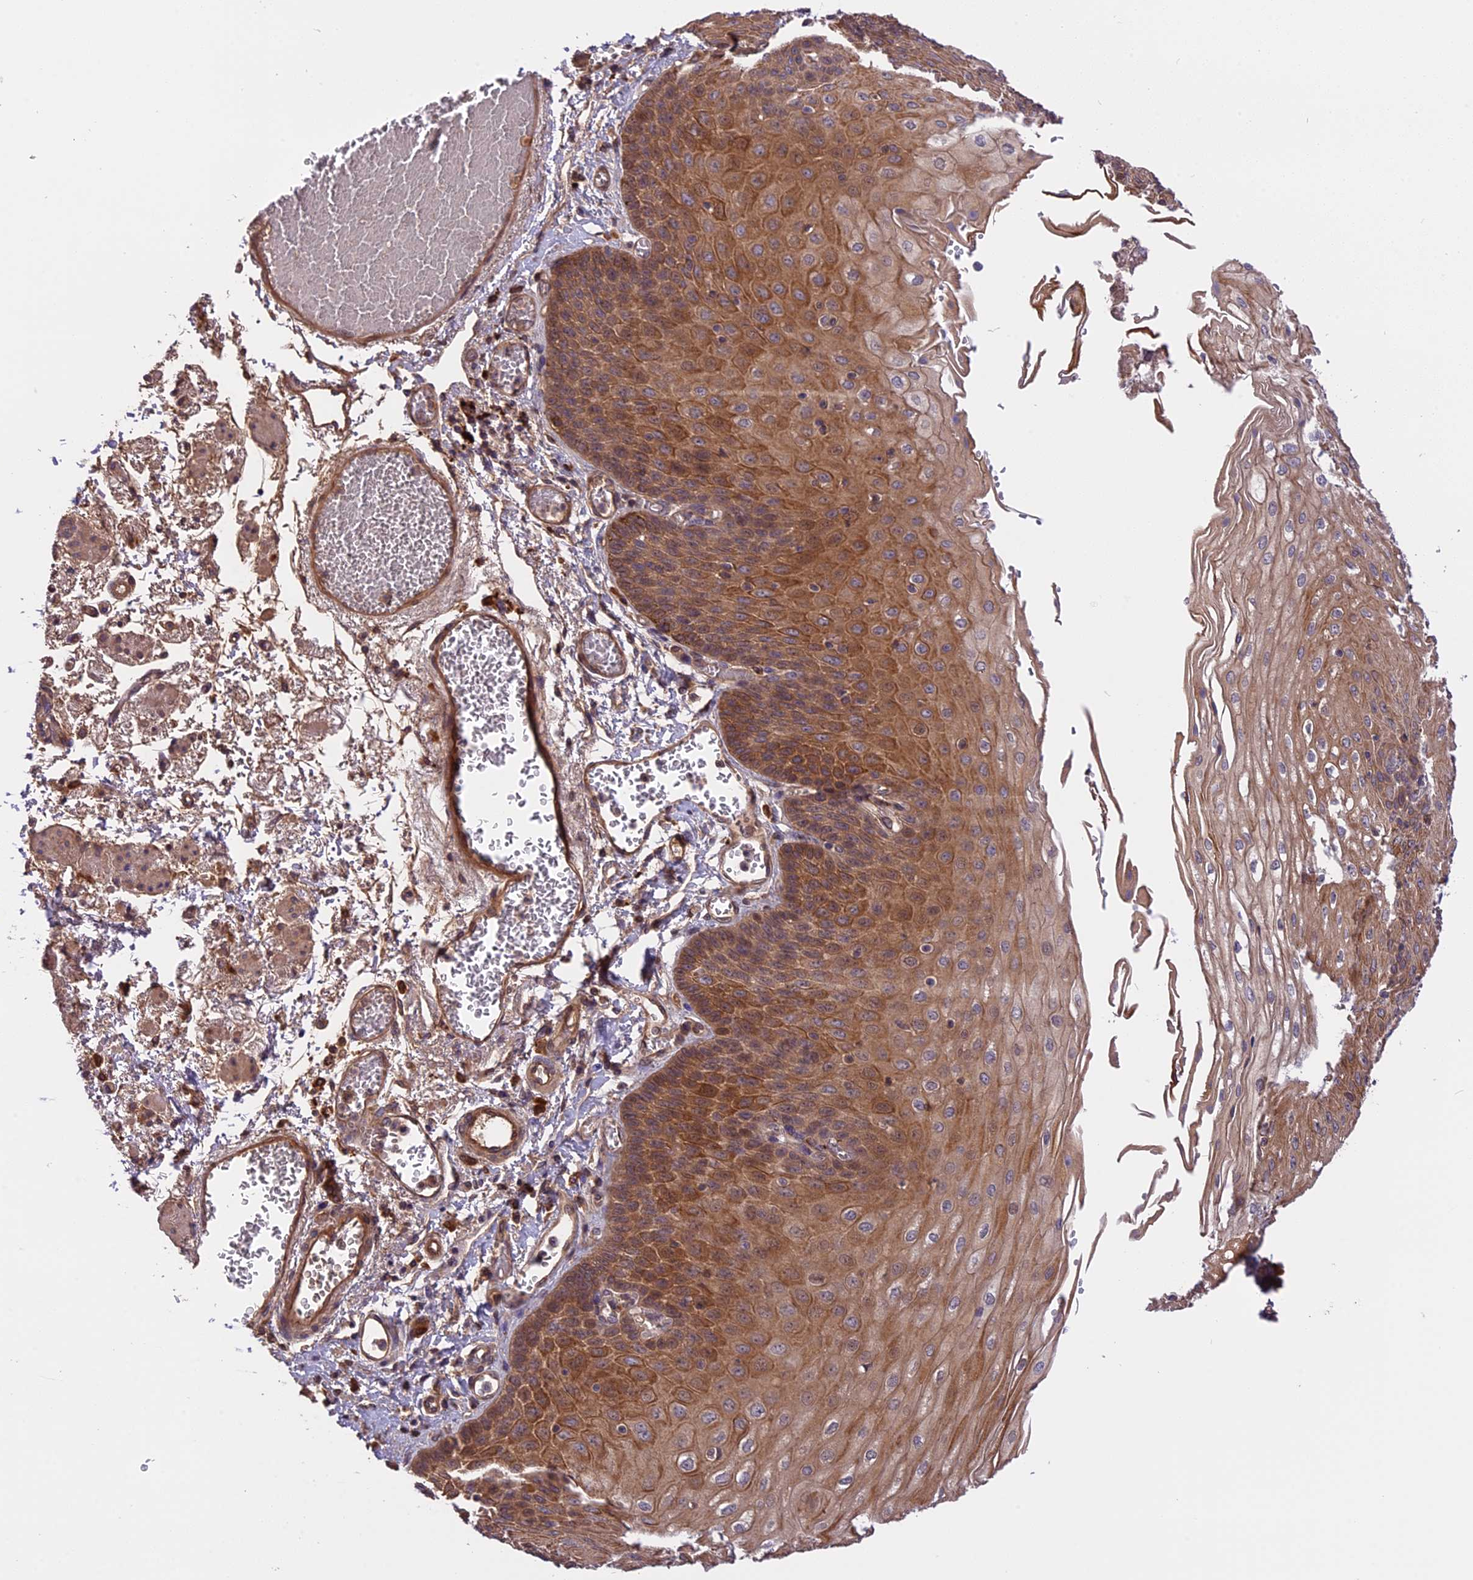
{"staining": {"intensity": "moderate", "quantity": ">75%", "location": "cytoplasmic/membranous"}, "tissue": "esophagus", "cell_type": "Squamous epithelial cells", "image_type": "normal", "snomed": [{"axis": "morphology", "description": "Normal tissue, NOS"}, {"axis": "topography", "description": "Esophagus"}], "caption": "There is medium levels of moderate cytoplasmic/membranous positivity in squamous epithelial cells of normal esophagus, as demonstrated by immunohistochemical staining (brown color).", "gene": "SETD6", "patient": {"sex": "male", "age": 81}}